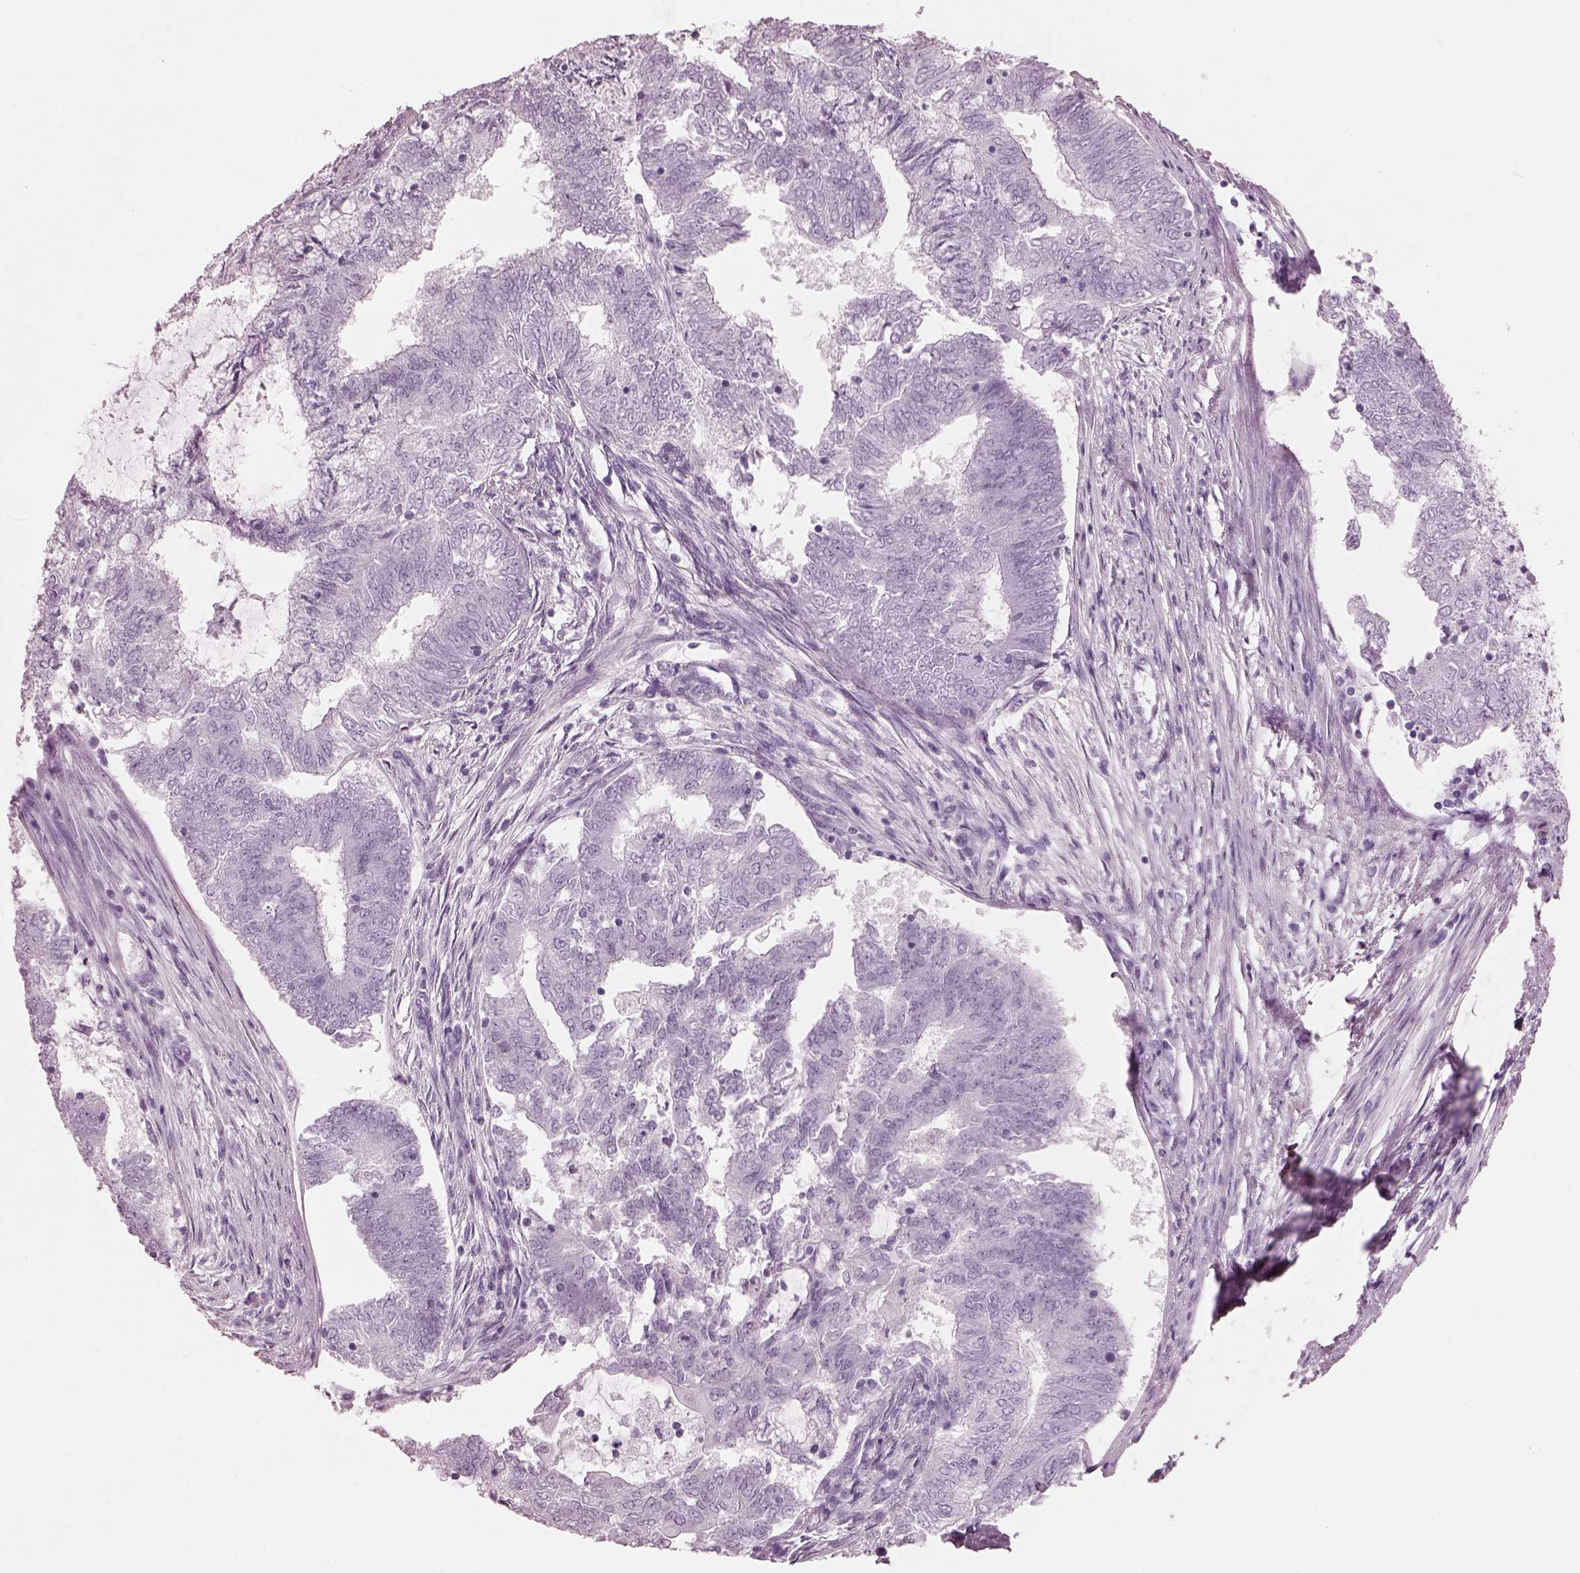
{"staining": {"intensity": "negative", "quantity": "none", "location": "none"}, "tissue": "endometrial cancer", "cell_type": "Tumor cells", "image_type": "cancer", "snomed": [{"axis": "morphology", "description": "Adenocarcinoma, NOS"}, {"axis": "topography", "description": "Endometrium"}], "caption": "Immunohistochemistry (IHC) photomicrograph of human endometrial cancer stained for a protein (brown), which shows no positivity in tumor cells.", "gene": "HYDIN", "patient": {"sex": "female", "age": 62}}